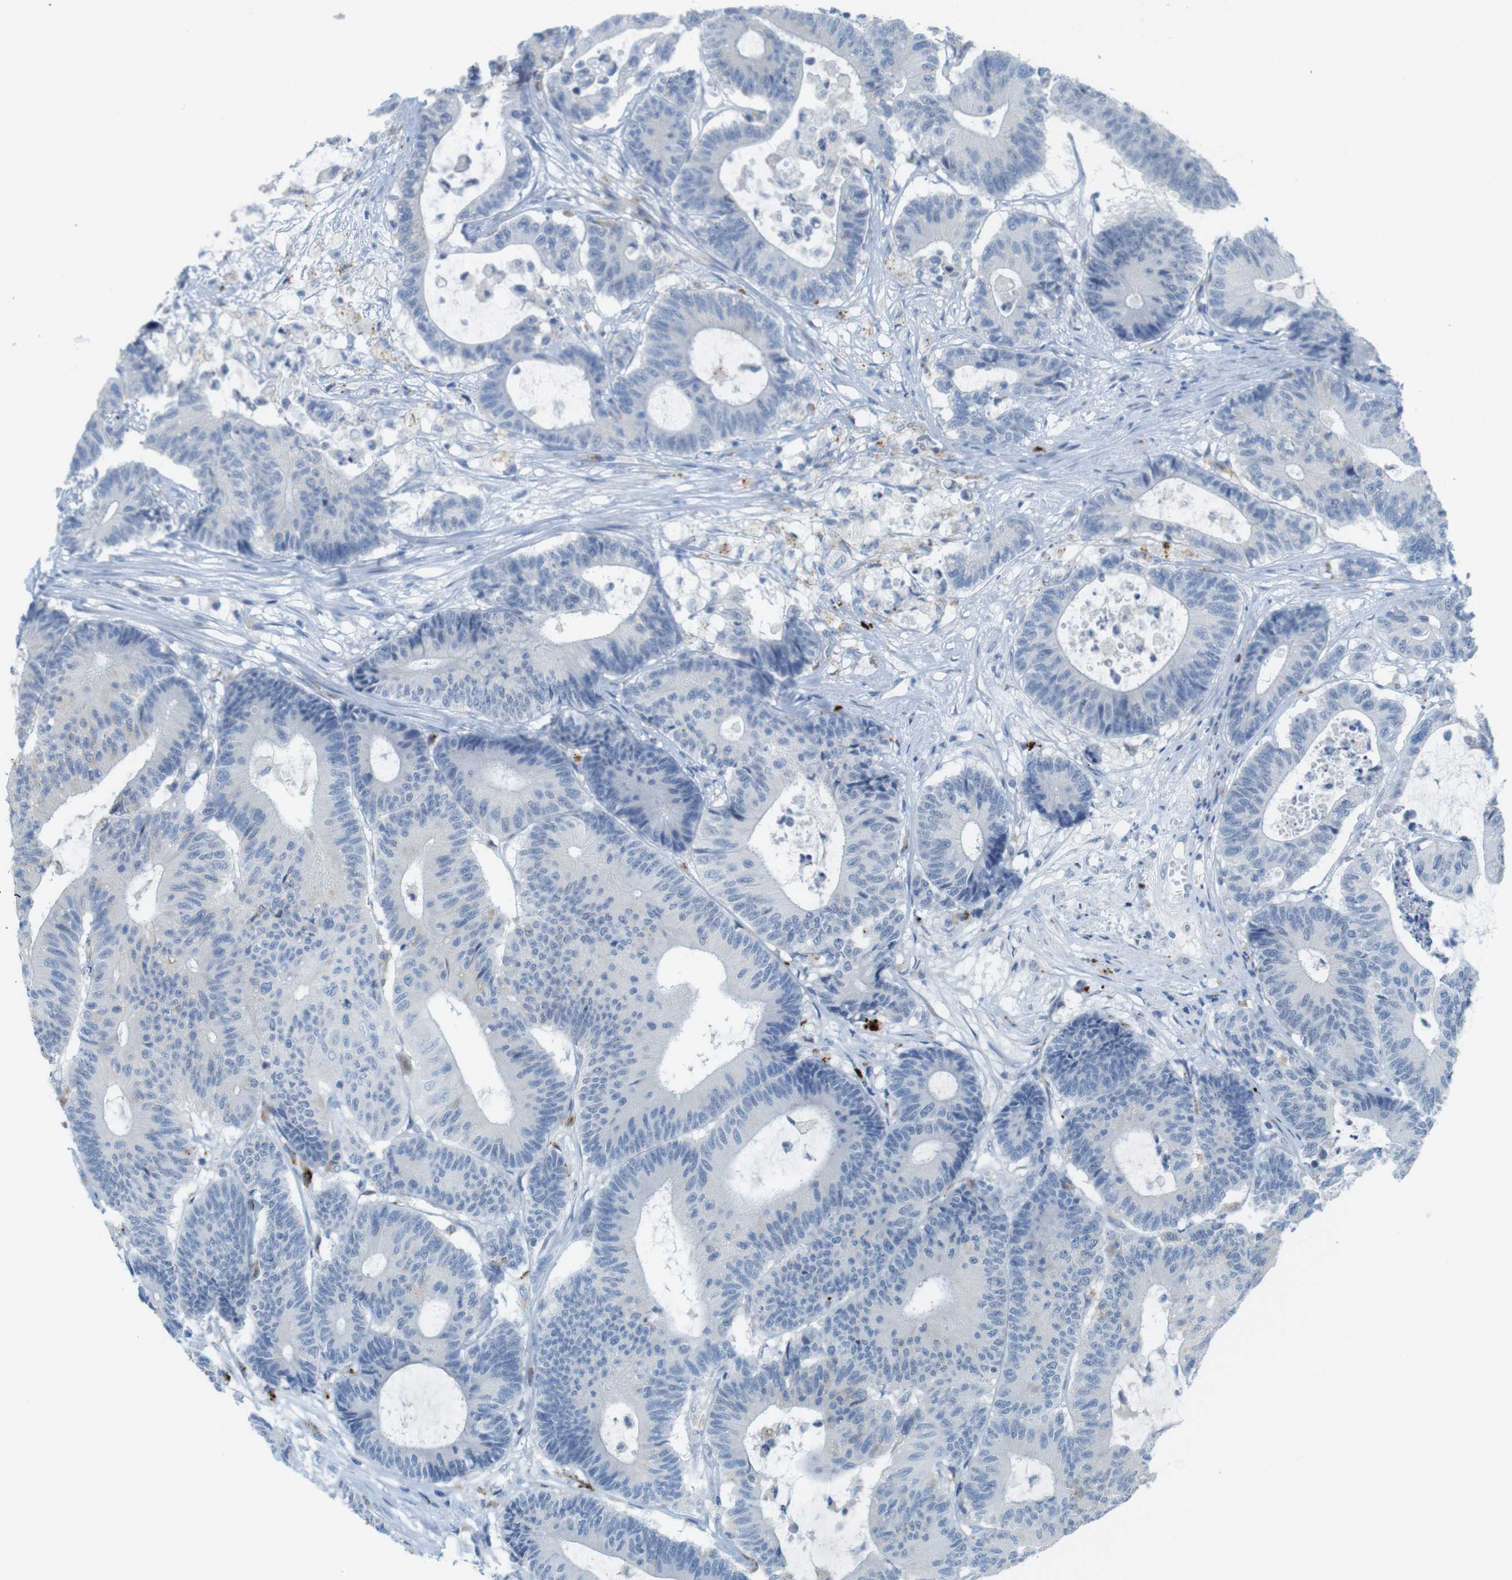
{"staining": {"intensity": "negative", "quantity": "none", "location": "none"}, "tissue": "colorectal cancer", "cell_type": "Tumor cells", "image_type": "cancer", "snomed": [{"axis": "morphology", "description": "Adenocarcinoma, NOS"}, {"axis": "topography", "description": "Colon"}], "caption": "This photomicrograph is of colorectal adenocarcinoma stained with IHC to label a protein in brown with the nuclei are counter-stained blue. There is no staining in tumor cells.", "gene": "YIPF1", "patient": {"sex": "female", "age": 84}}